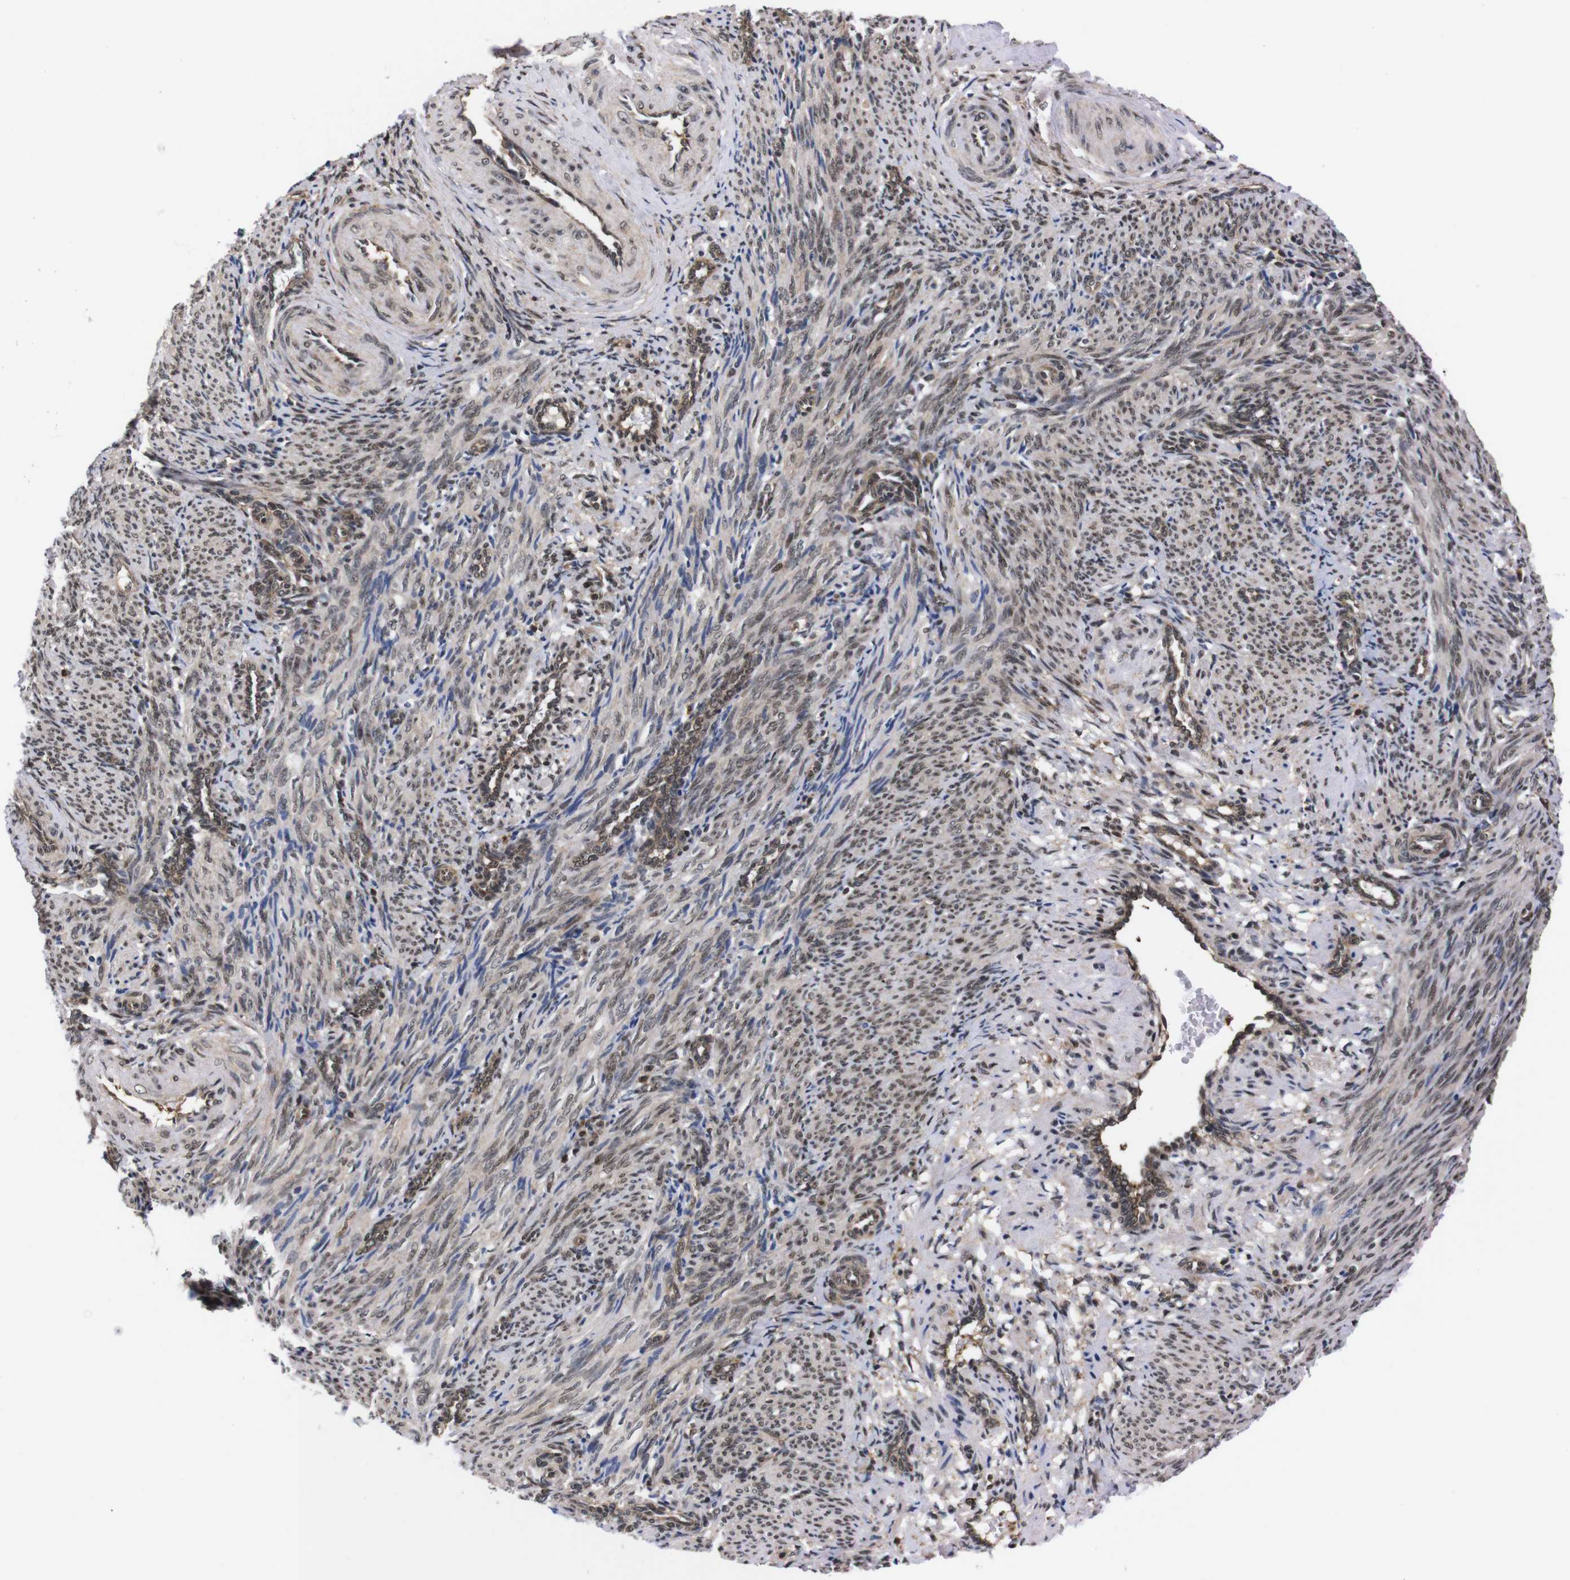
{"staining": {"intensity": "weak", "quantity": ">75%", "location": "cytoplasmic/membranous,nuclear"}, "tissue": "smooth muscle", "cell_type": "Smooth muscle cells", "image_type": "normal", "snomed": [{"axis": "morphology", "description": "Normal tissue, NOS"}, {"axis": "topography", "description": "Endometrium"}], "caption": "High-power microscopy captured an IHC photomicrograph of unremarkable smooth muscle, revealing weak cytoplasmic/membranous,nuclear staining in about >75% of smooth muscle cells.", "gene": "UBQLN2", "patient": {"sex": "female", "age": 33}}